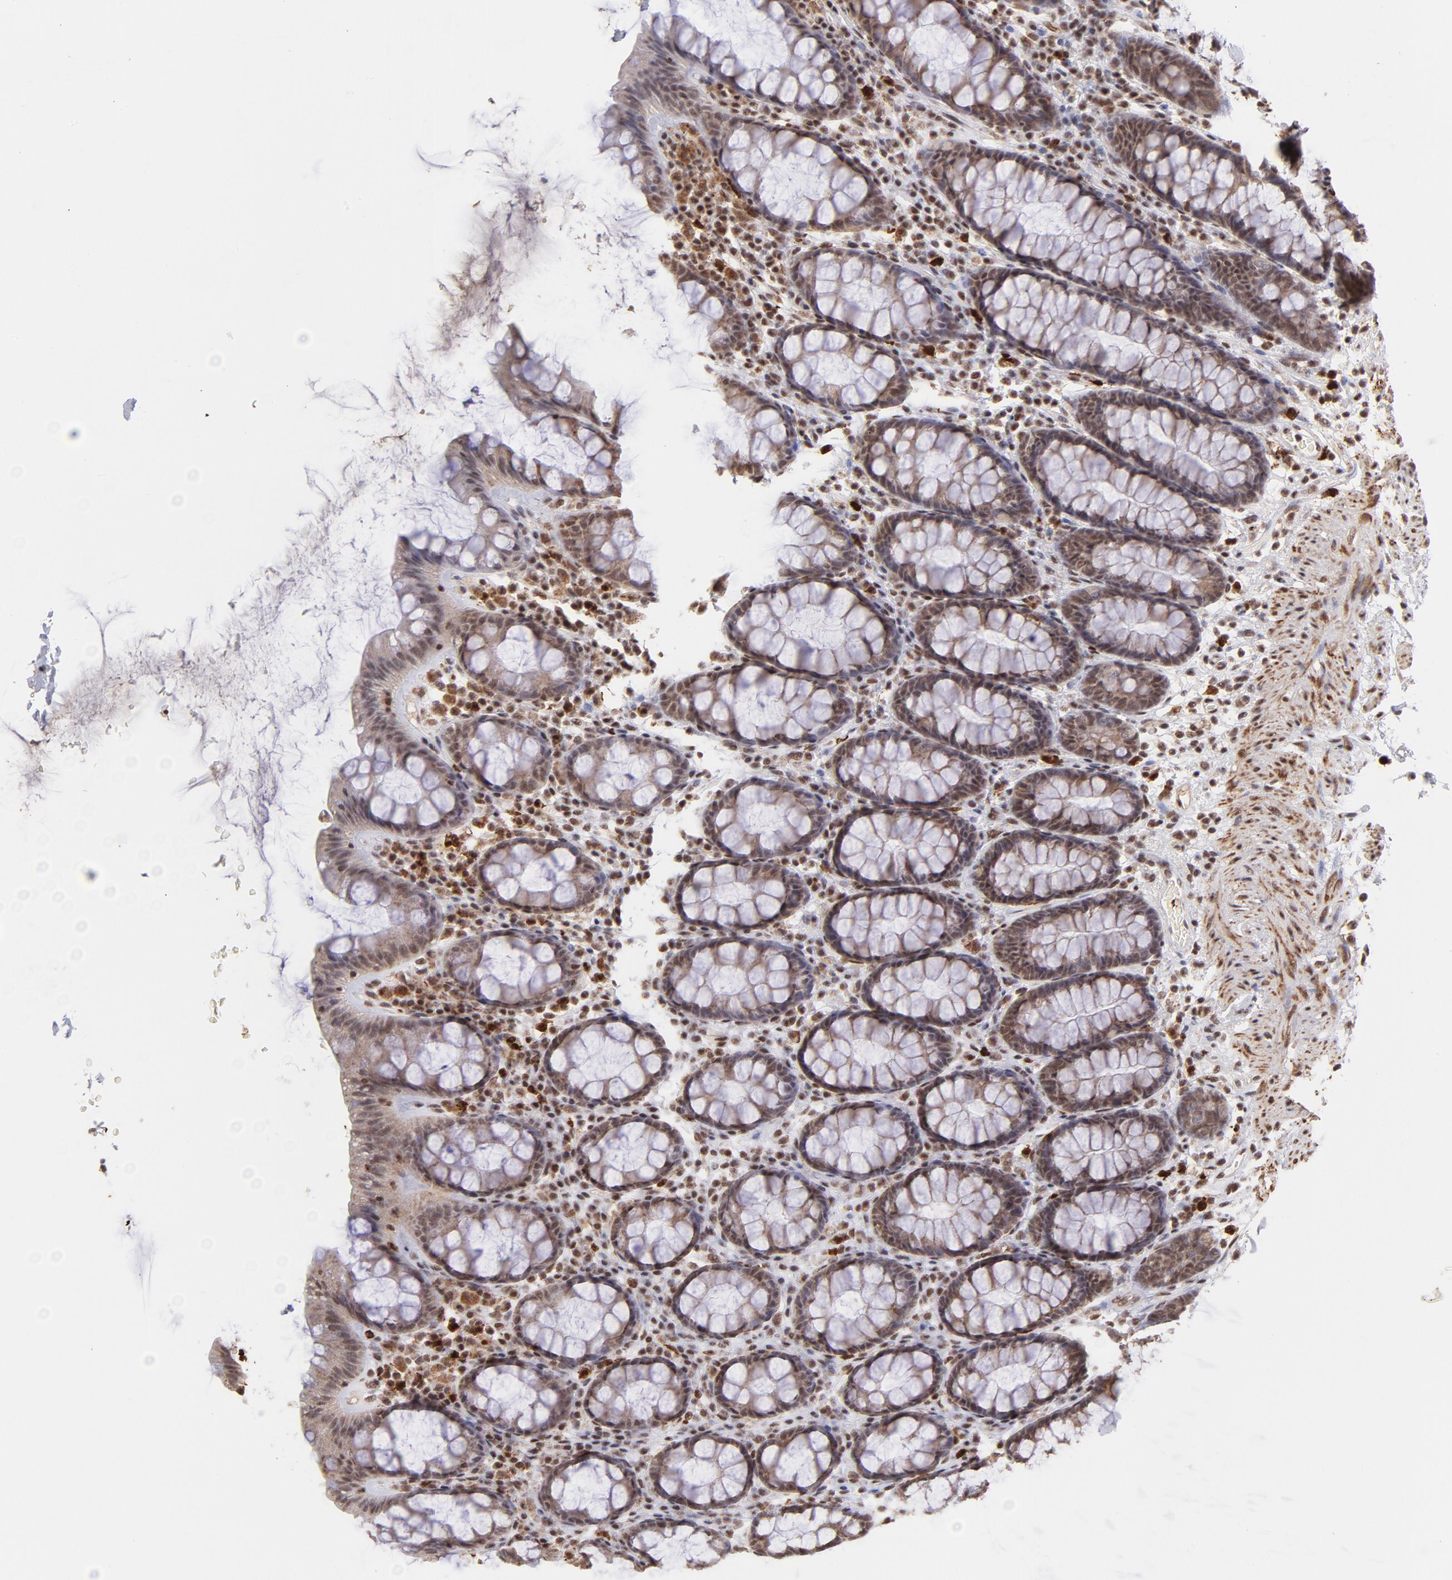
{"staining": {"intensity": "moderate", "quantity": ">75%", "location": "cytoplasmic/membranous,nuclear"}, "tissue": "rectum", "cell_type": "Glandular cells", "image_type": "normal", "snomed": [{"axis": "morphology", "description": "Normal tissue, NOS"}, {"axis": "topography", "description": "Rectum"}], "caption": "This image shows immunohistochemistry staining of normal rectum, with medium moderate cytoplasmic/membranous,nuclear staining in approximately >75% of glandular cells.", "gene": "ZFX", "patient": {"sex": "male", "age": 92}}